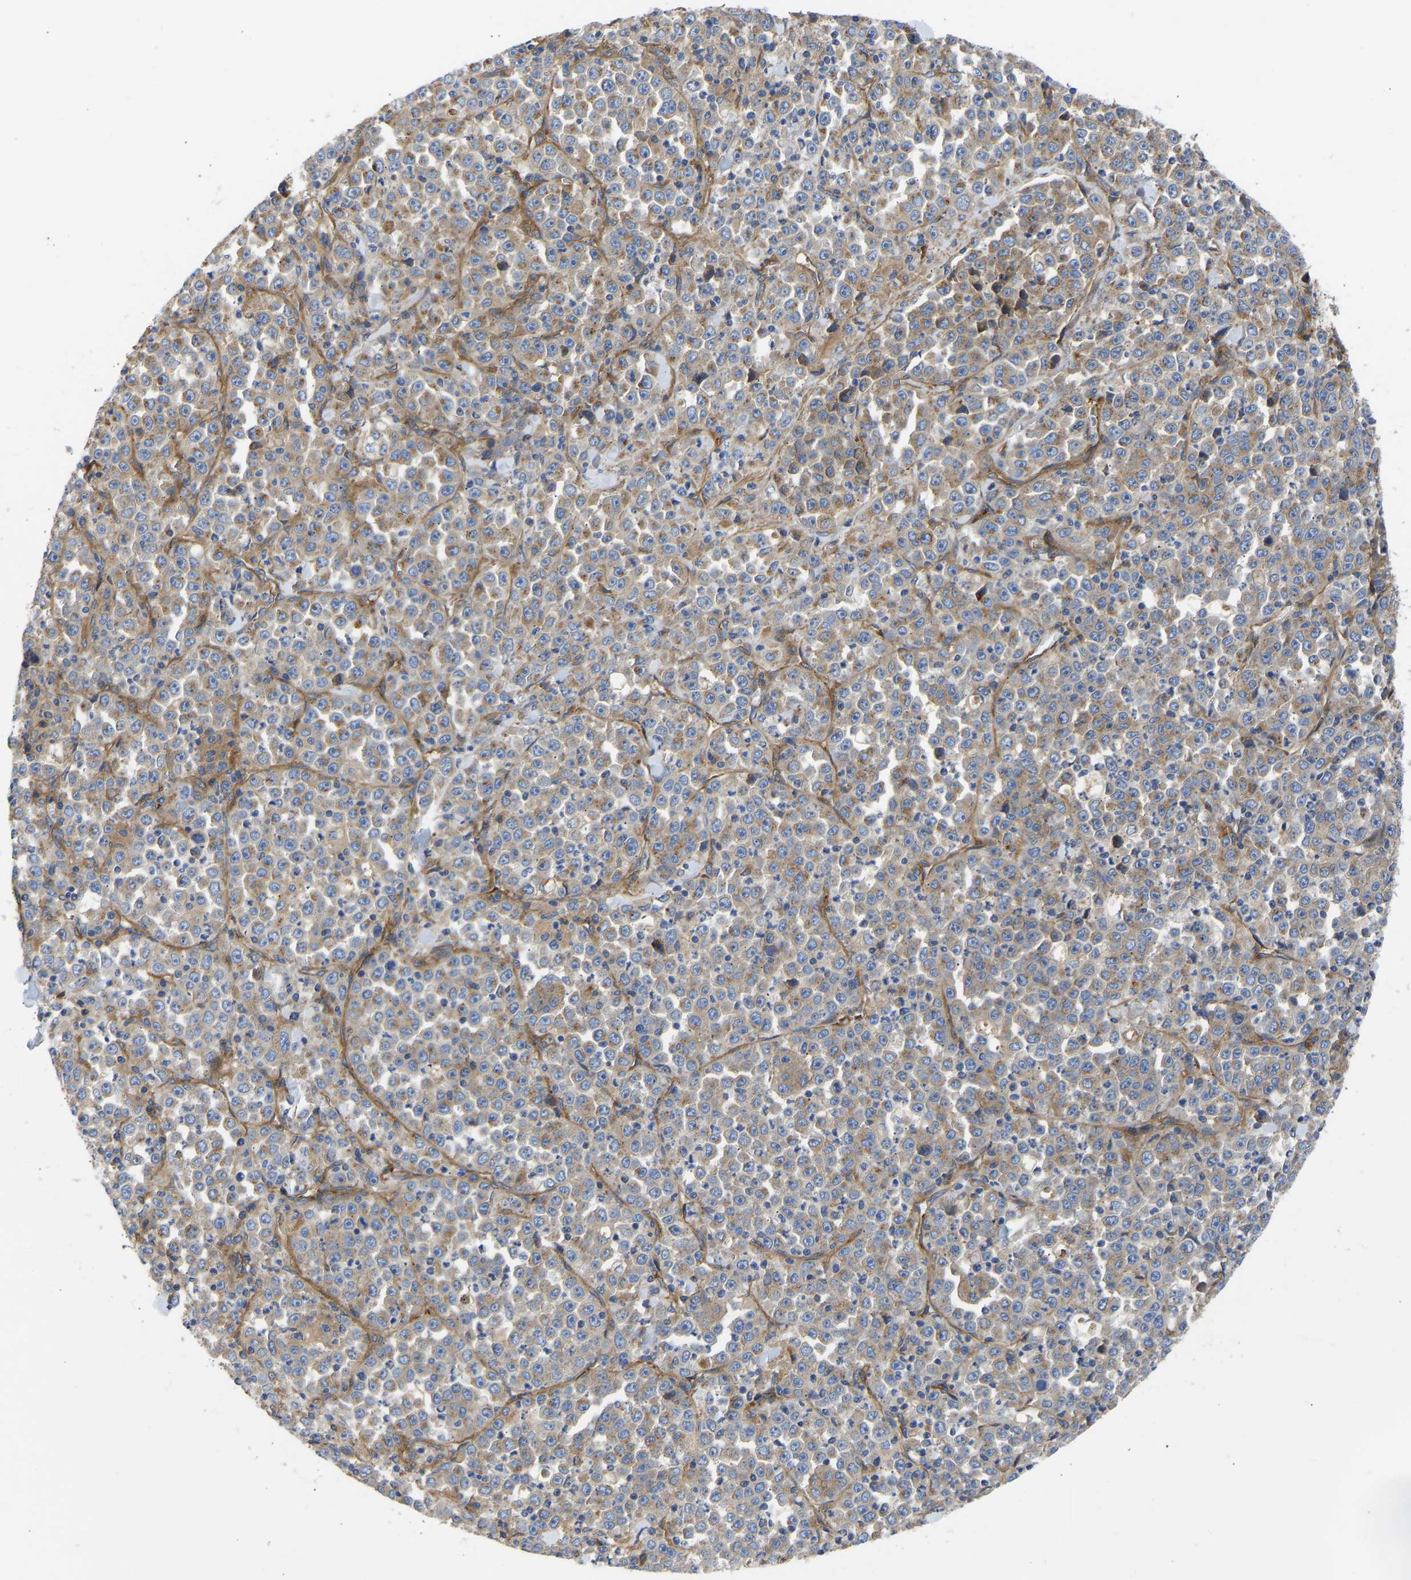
{"staining": {"intensity": "moderate", "quantity": ">75%", "location": "cytoplasmic/membranous"}, "tissue": "stomach cancer", "cell_type": "Tumor cells", "image_type": "cancer", "snomed": [{"axis": "morphology", "description": "Normal tissue, NOS"}, {"axis": "morphology", "description": "Adenocarcinoma, NOS"}, {"axis": "topography", "description": "Stomach, upper"}, {"axis": "topography", "description": "Stomach"}], "caption": "A histopathology image showing moderate cytoplasmic/membranous positivity in about >75% of tumor cells in stomach cancer, as visualized by brown immunohistochemical staining.", "gene": "MYO1C", "patient": {"sex": "male", "age": 59}}